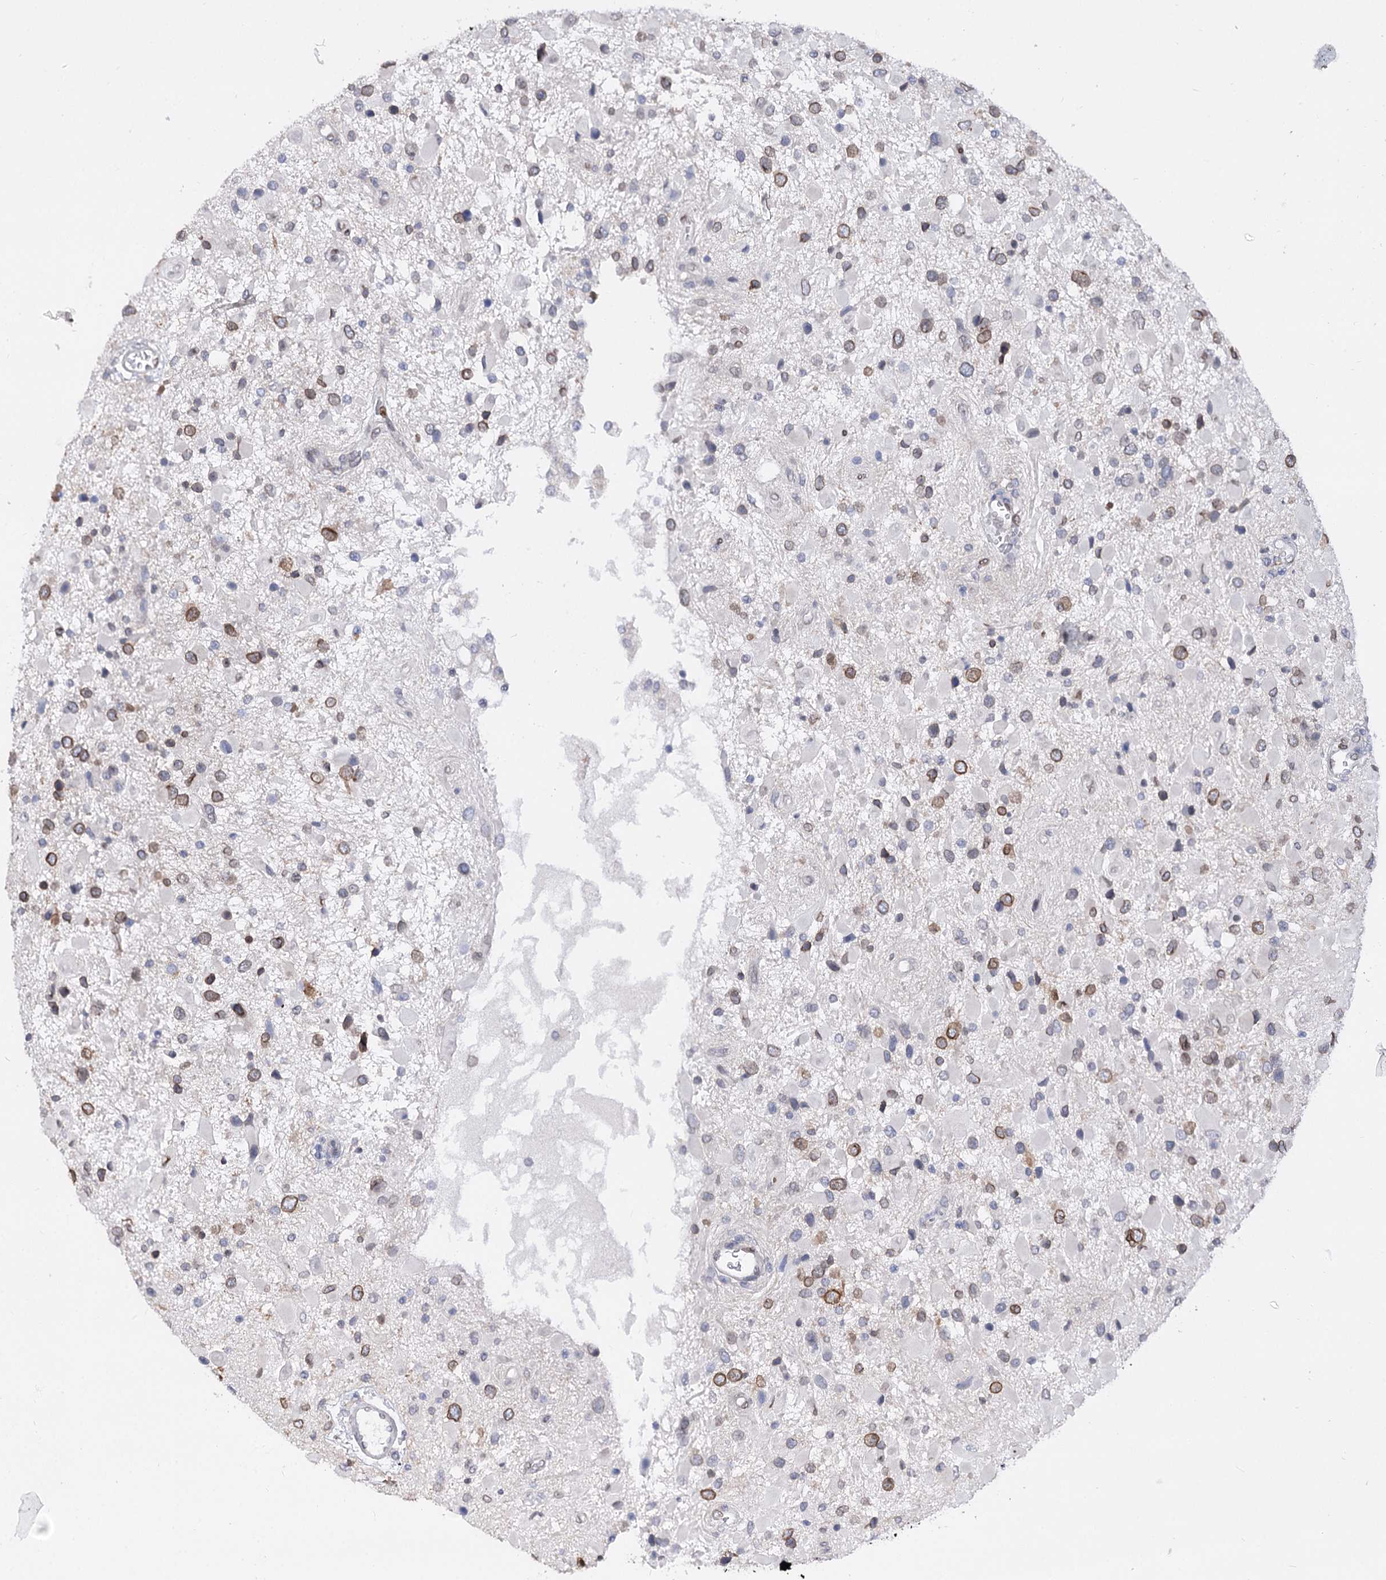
{"staining": {"intensity": "moderate", "quantity": "25%-75%", "location": "cytoplasmic/membranous,nuclear"}, "tissue": "glioma", "cell_type": "Tumor cells", "image_type": "cancer", "snomed": [{"axis": "morphology", "description": "Glioma, malignant, High grade"}, {"axis": "topography", "description": "Brain"}], "caption": "This image reveals immunohistochemistry (IHC) staining of glioma, with medium moderate cytoplasmic/membranous and nuclear staining in about 25%-75% of tumor cells.", "gene": "TMEM201", "patient": {"sex": "male", "age": 53}}